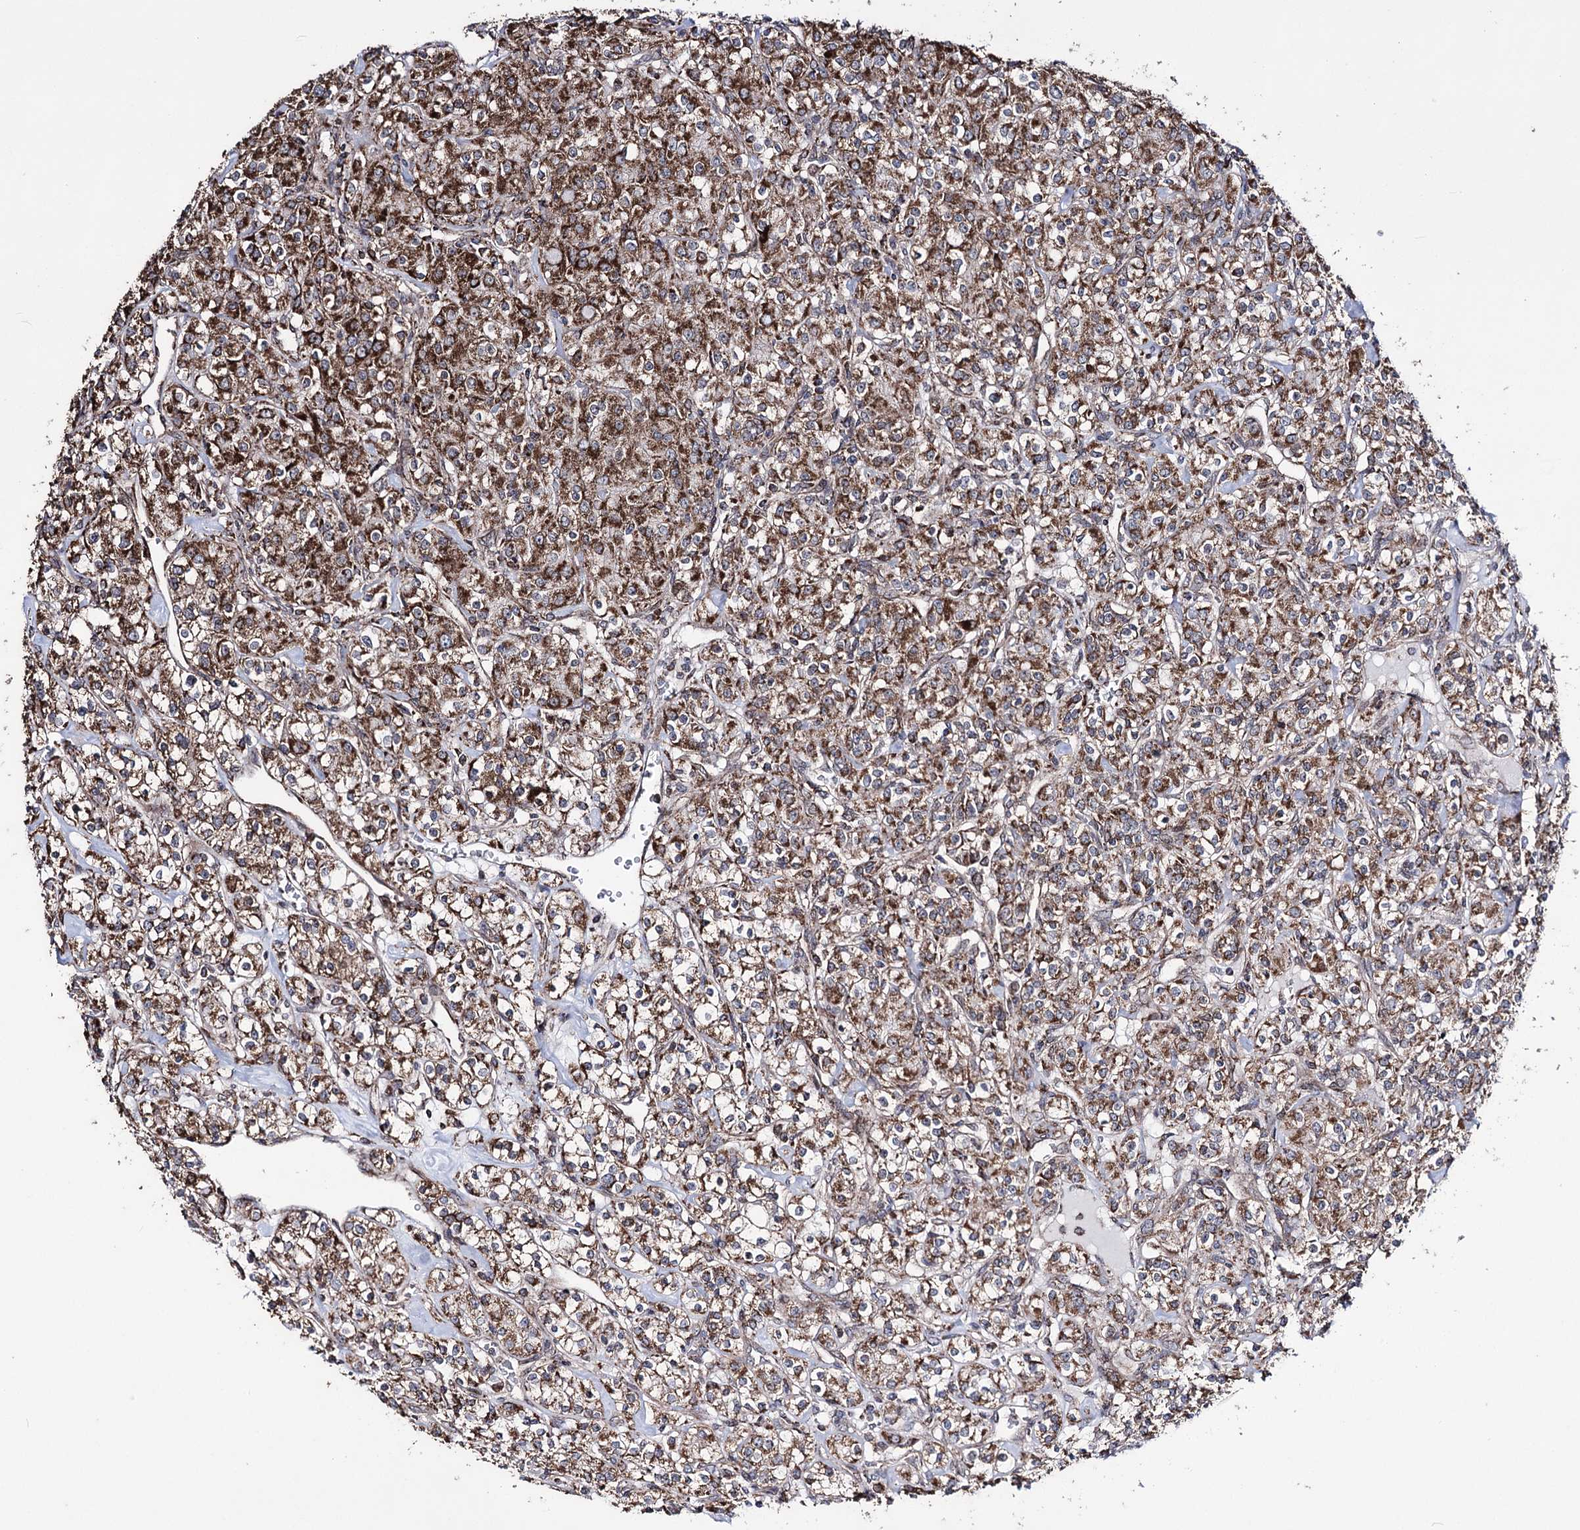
{"staining": {"intensity": "moderate", "quantity": ">75%", "location": "cytoplasmic/membranous"}, "tissue": "renal cancer", "cell_type": "Tumor cells", "image_type": "cancer", "snomed": [{"axis": "morphology", "description": "Adenocarcinoma, NOS"}, {"axis": "topography", "description": "Kidney"}], "caption": "The photomicrograph reveals a brown stain indicating the presence of a protein in the cytoplasmic/membranous of tumor cells in renal adenocarcinoma.", "gene": "CREB3L4", "patient": {"sex": "male", "age": 77}}